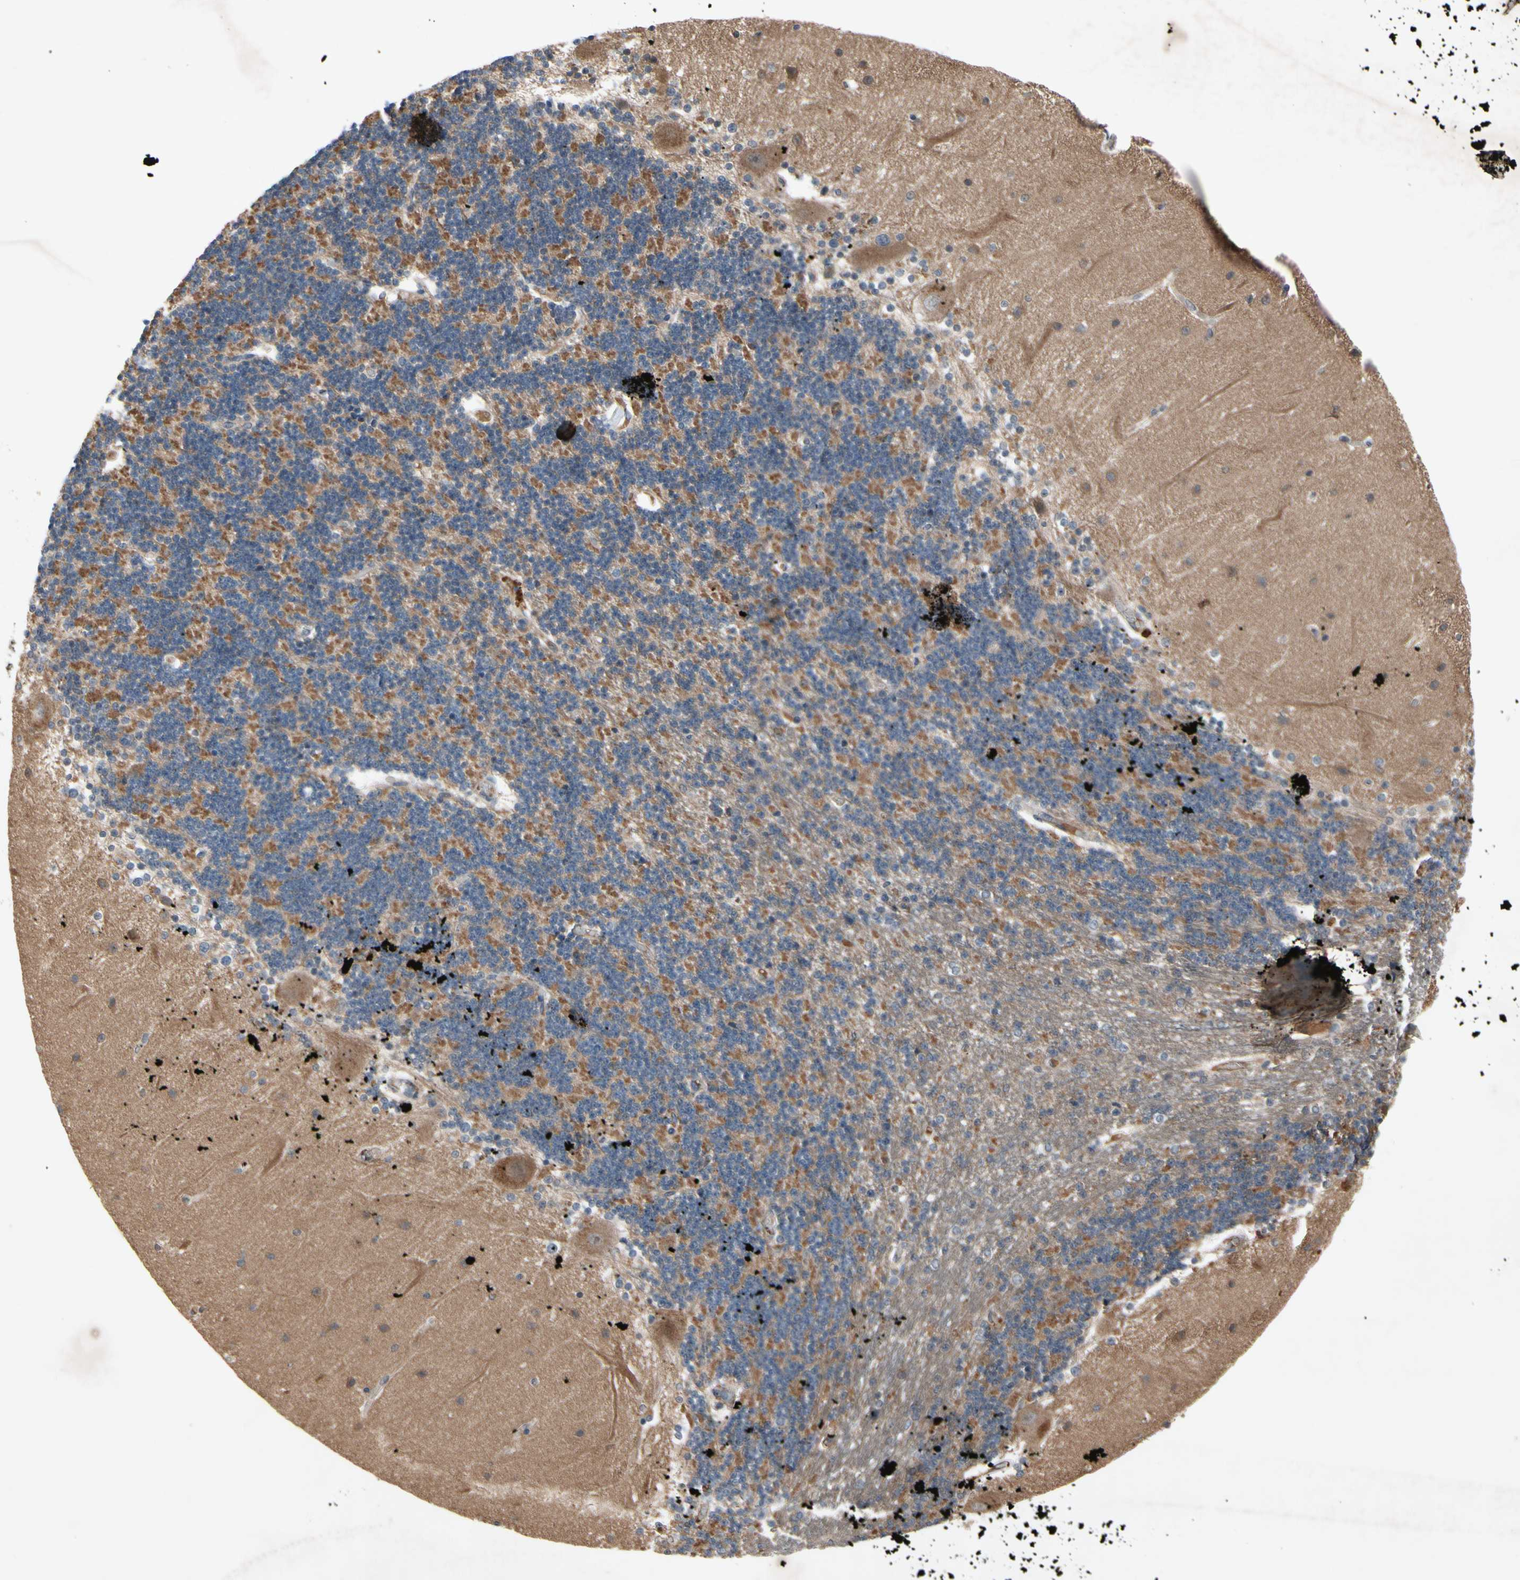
{"staining": {"intensity": "moderate", "quantity": "25%-75%", "location": "cytoplasmic/membranous"}, "tissue": "cerebellum", "cell_type": "Cells in granular layer", "image_type": "normal", "snomed": [{"axis": "morphology", "description": "Normal tissue, NOS"}, {"axis": "topography", "description": "Cerebellum"}], "caption": "High-magnification brightfield microscopy of benign cerebellum stained with DAB (3,3'-diaminobenzidine) (brown) and counterstained with hematoxylin (blue). cells in granular layer exhibit moderate cytoplasmic/membranous positivity is appreciated in approximately25%-75% of cells.", "gene": "NSF", "patient": {"sex": "female", "age": 54}}